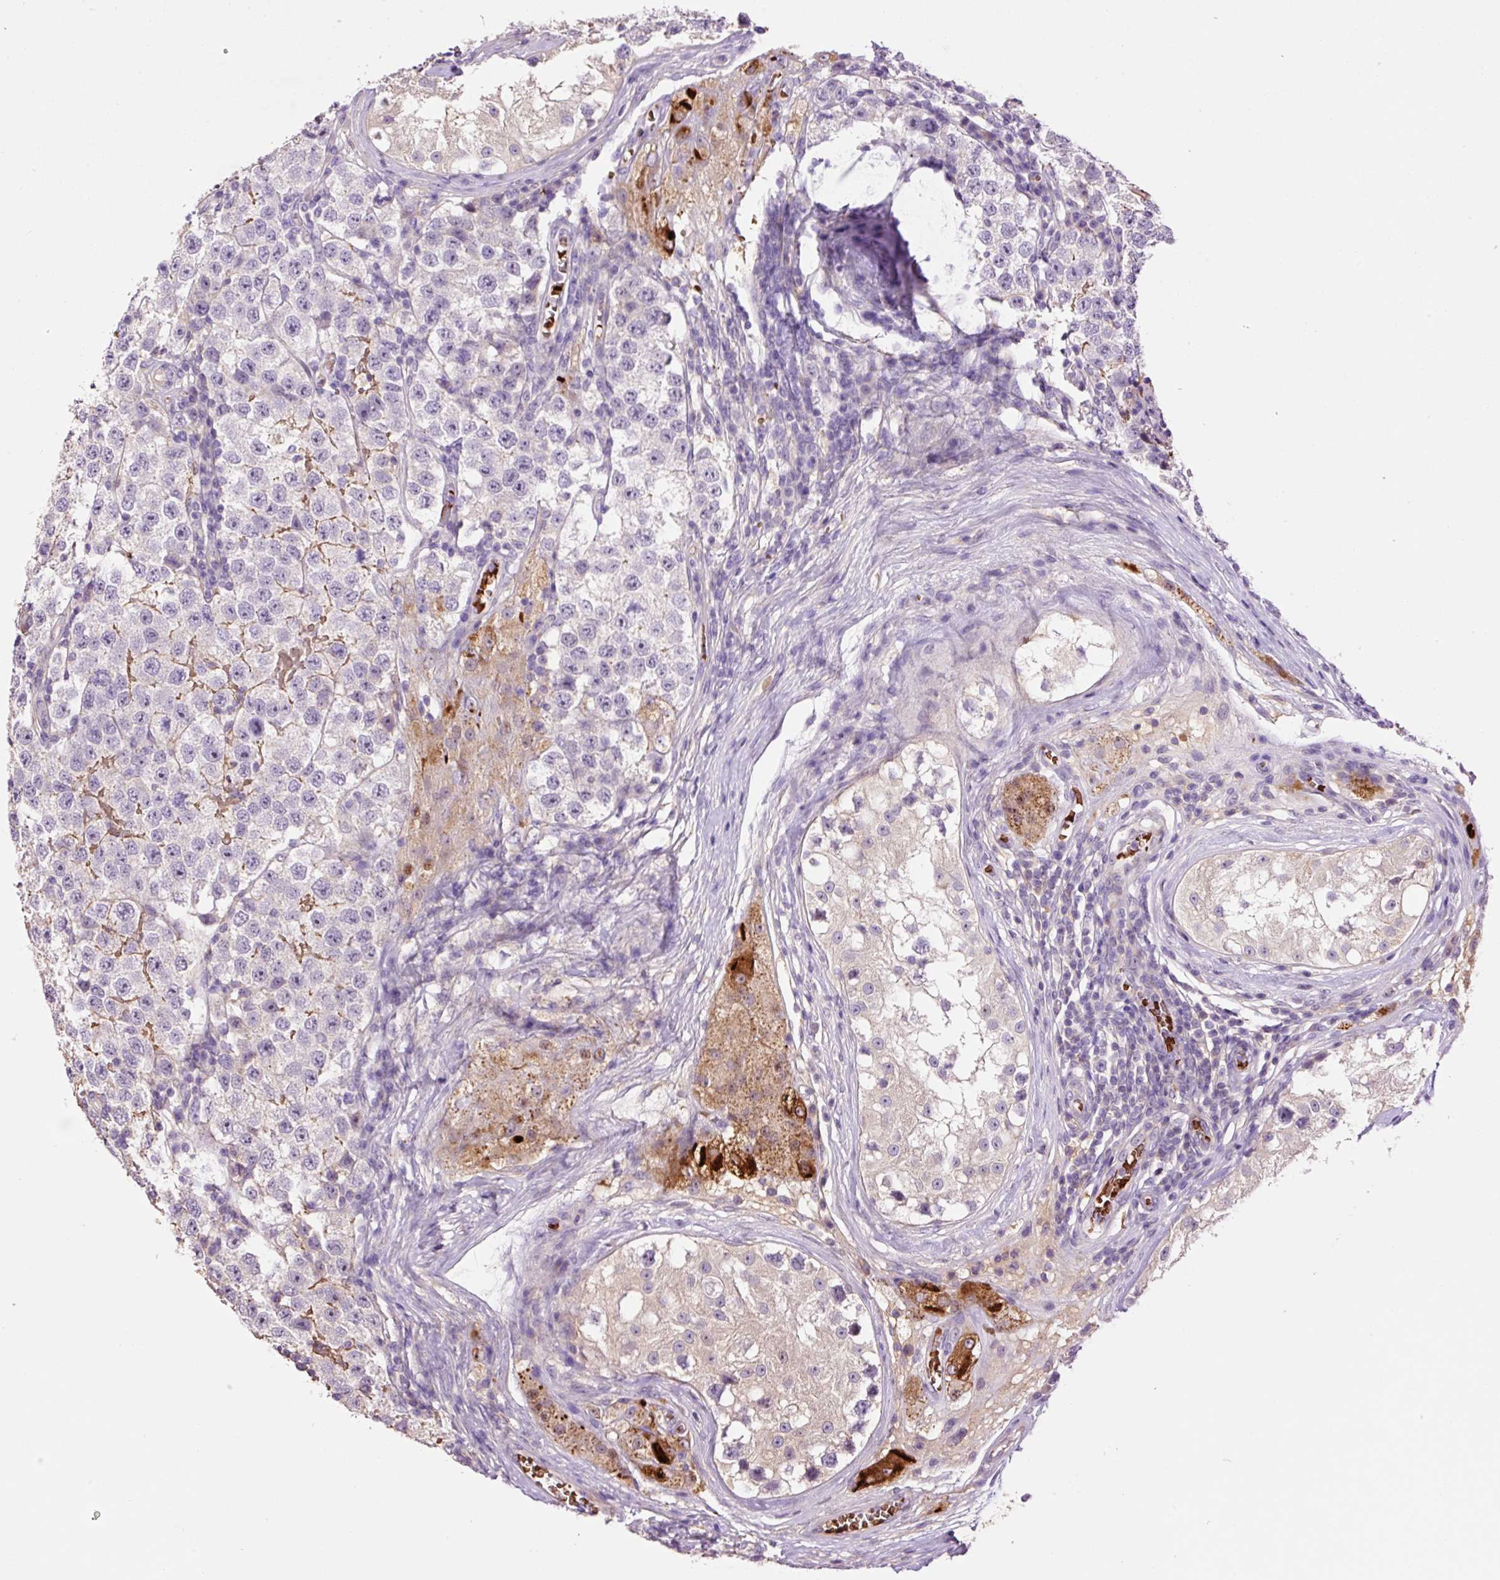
{"staining": {"intensity": "negative", "quantity": "none", "location": "none"}, "tissue": "testis cancer", "cell_type": "Tumor cells", "image_type": "cancer", "snomed": [{"axis": "morphology", "description": "Seminoma, NOS"}, {"axis": "topography", "description": "Testis"}], "caption": "Immunohistochemical staining of human seminoma (testis) exhibits no significant staining in tumor cells. The staining was performed using DAB (3,3'-diaminobenzidine) to visualize the protein expression in brown, while the nuclei were stained in blue with hematoxylin (Magnification: 20x).", "gene": "TMEM235", "patient": {"sex": "male", "age": 34}}